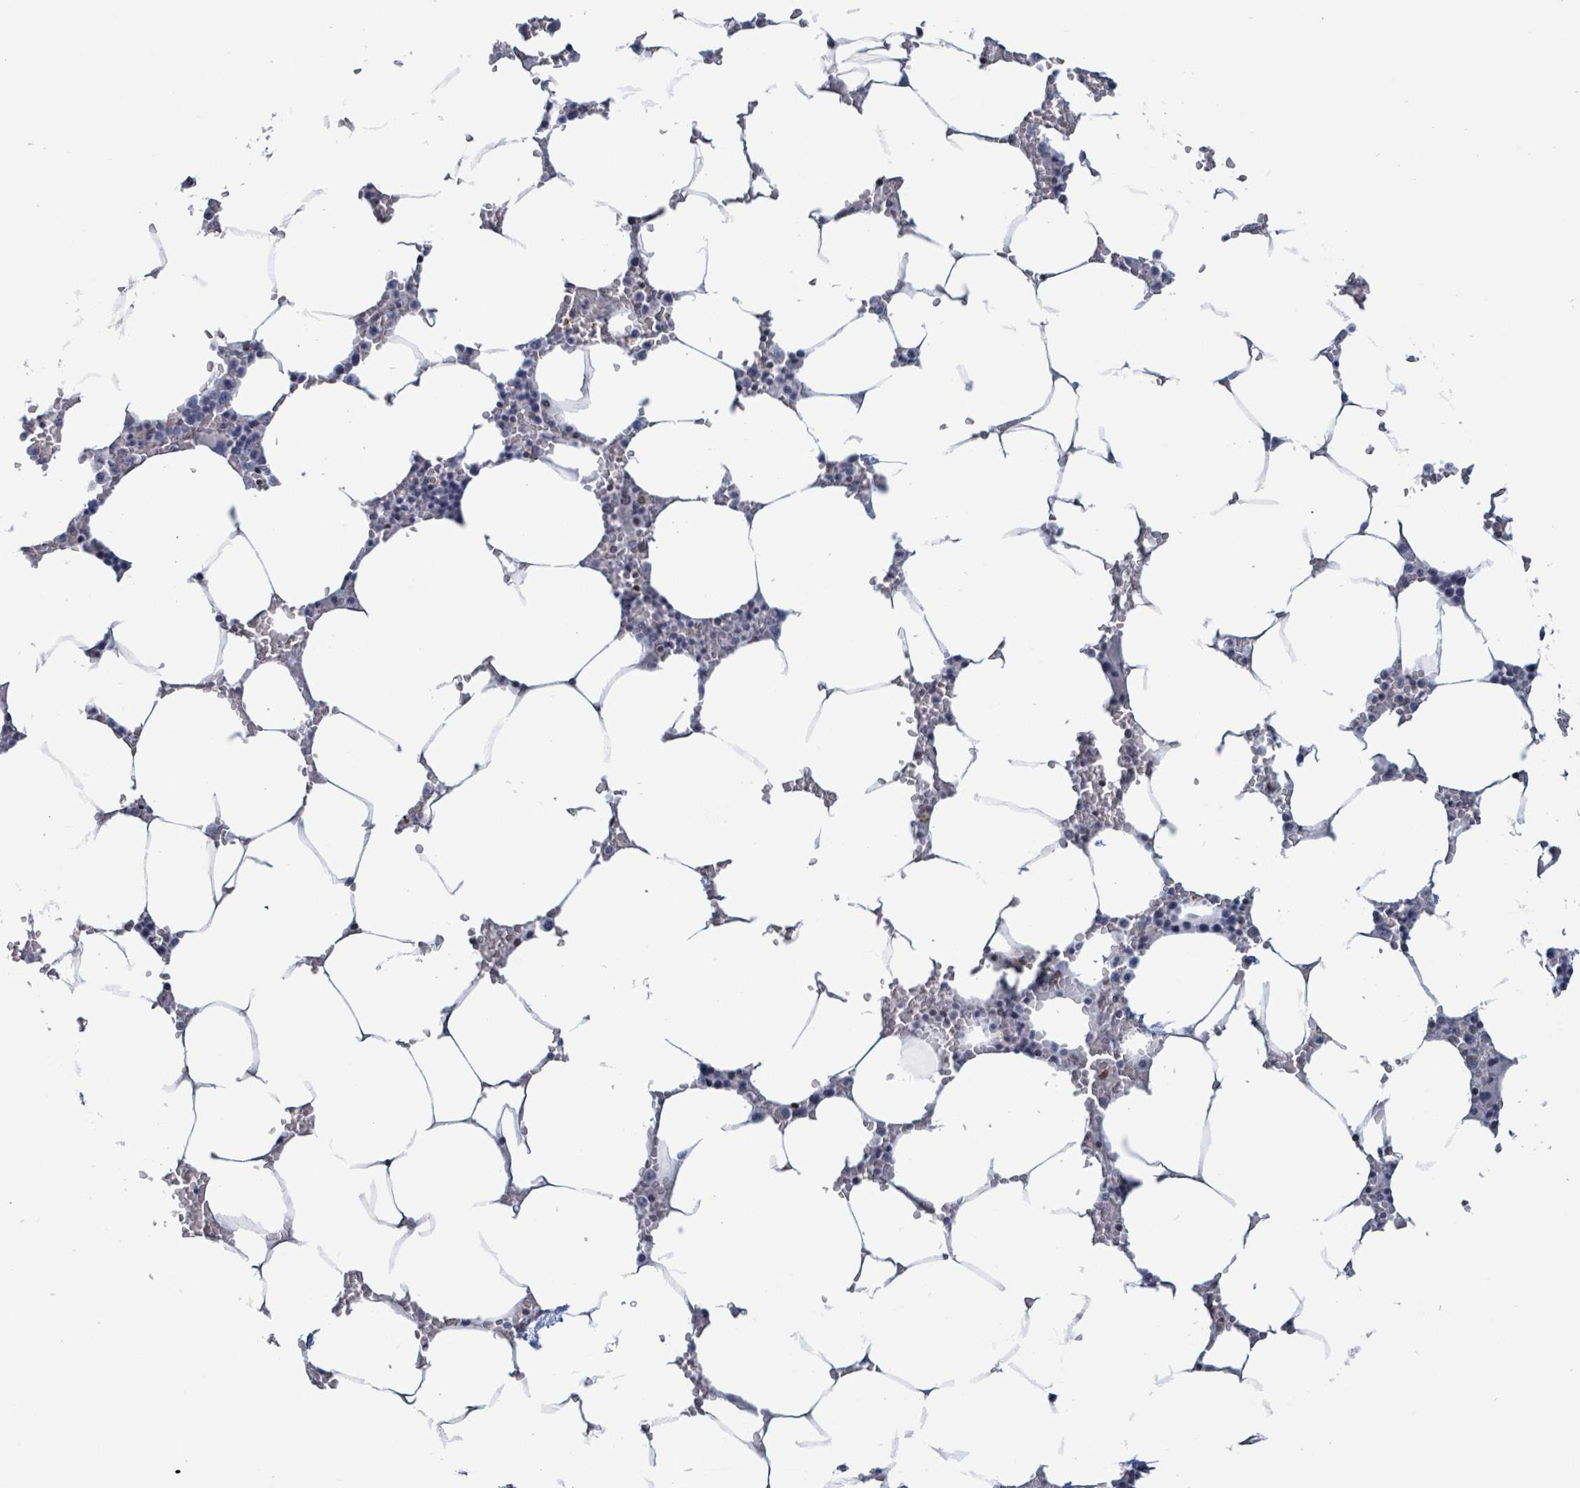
{"staining": {"intensity": "negative", "quantity": "none", "location": "none"}, "tissue": "bone marrow", "cell_type": "Hematopoietic cells", "image_type": "normal", "snomed": [{"axis": "morphology", "description": "Normal tissue, NOS"}, {"axis": "topography", "description": "Bone marrow"}], "caption": "Bone marrow was stained to show a protein in brown. There is no significant expression in hematopoietic cells. (DAB (3,3'-diaminobenzidine) IHC, high magnification).", "gene": "NTN3", "patient": {"sex": "male", "age": 70}}